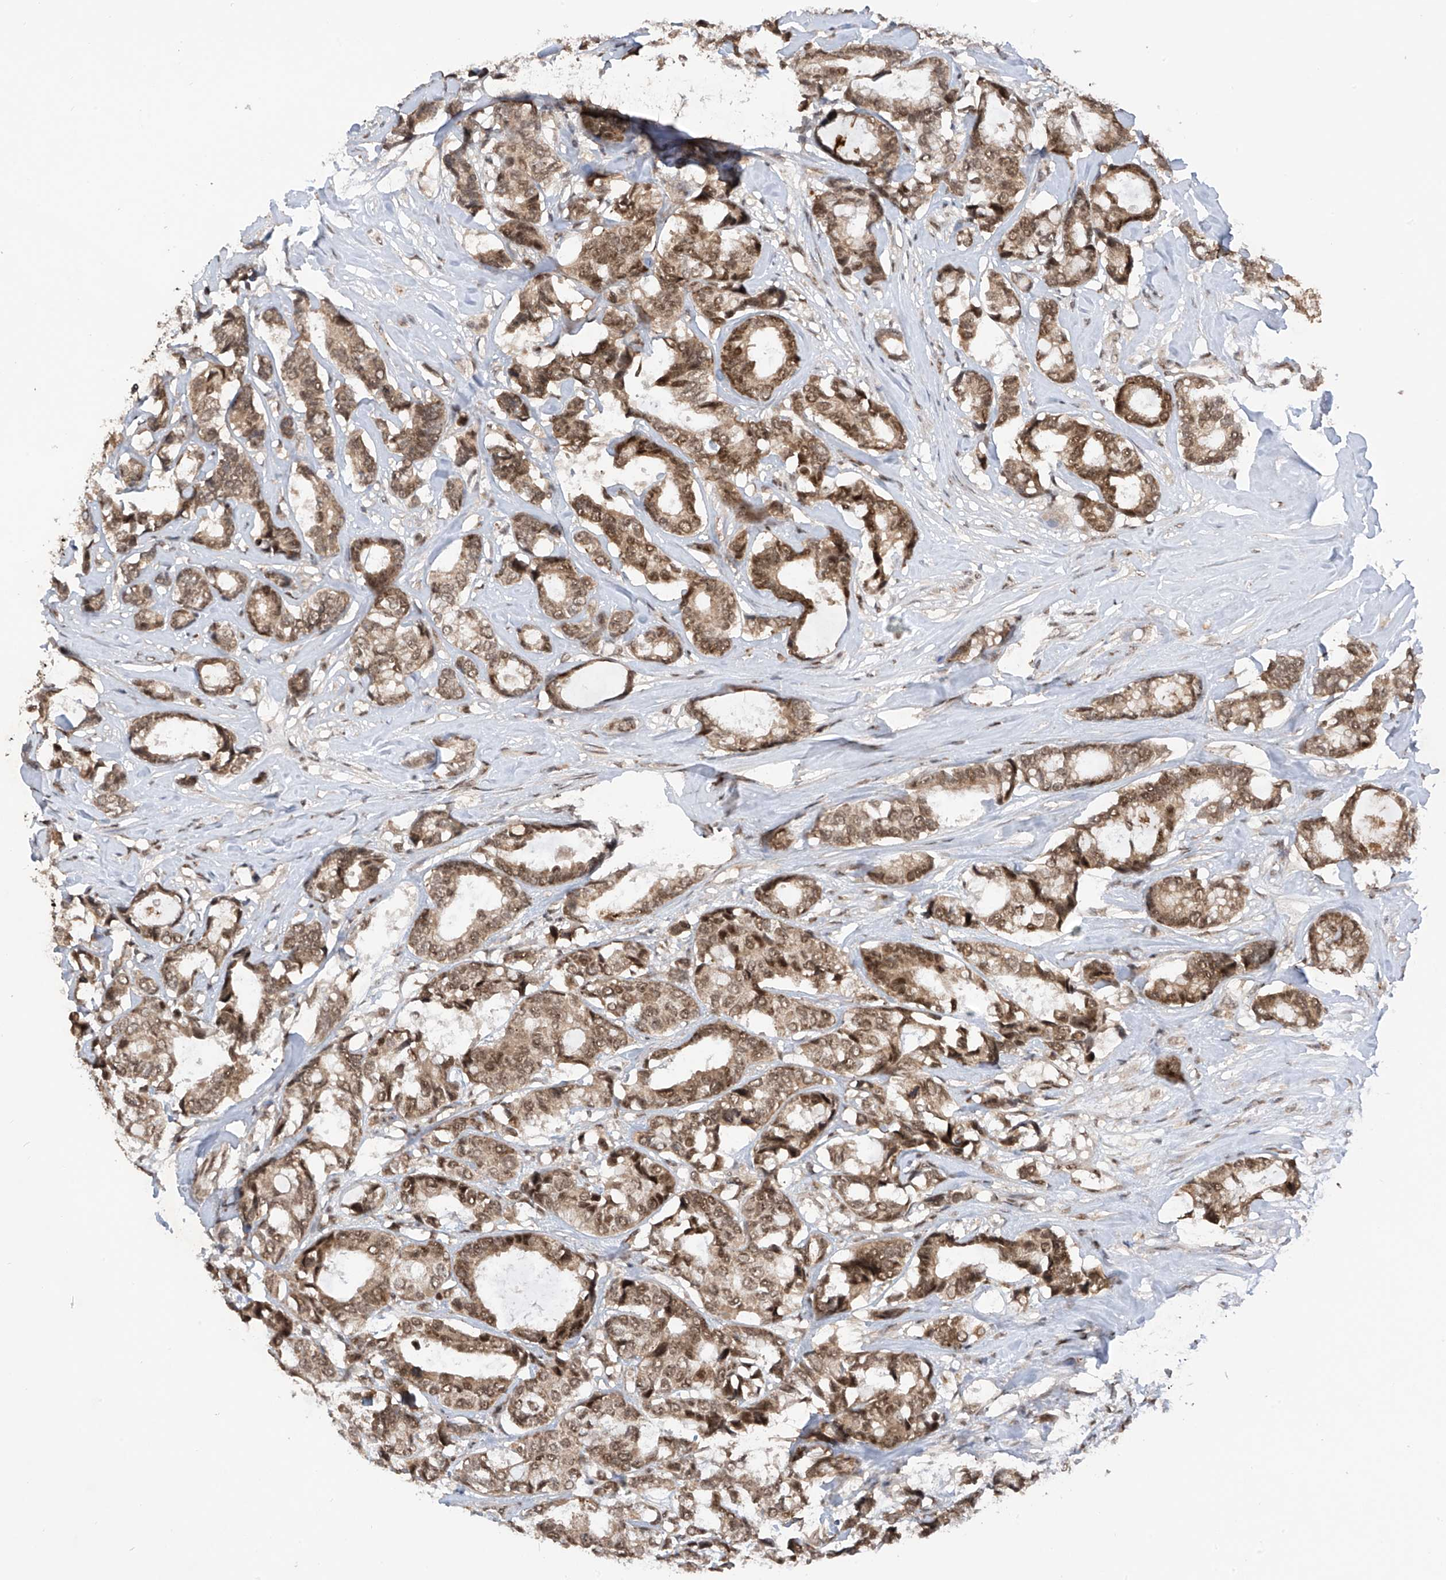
{"staining": {"intensity": "moderate", "quantity": ">75%", "location": "cytoplasmic/membranous,nuclear"}, "tissue": "breast cancer", "cell_type": "Tumor cells", "image_type": "cancer", "snomed": [{"axis": "morphology", "description": "Duct carcinoma"}, {"axis": "topography", "description": "Breast"}], "caption": "DAB immunohistochemical staining of breast cancer (intraductal carcinoma) reveals moderate cytoplasmic/membranous and nuclear protein staining in approximately >75% of tumor cells.", "gene": "RPAIN", "patient": {"sex": "female", "age": 87}}